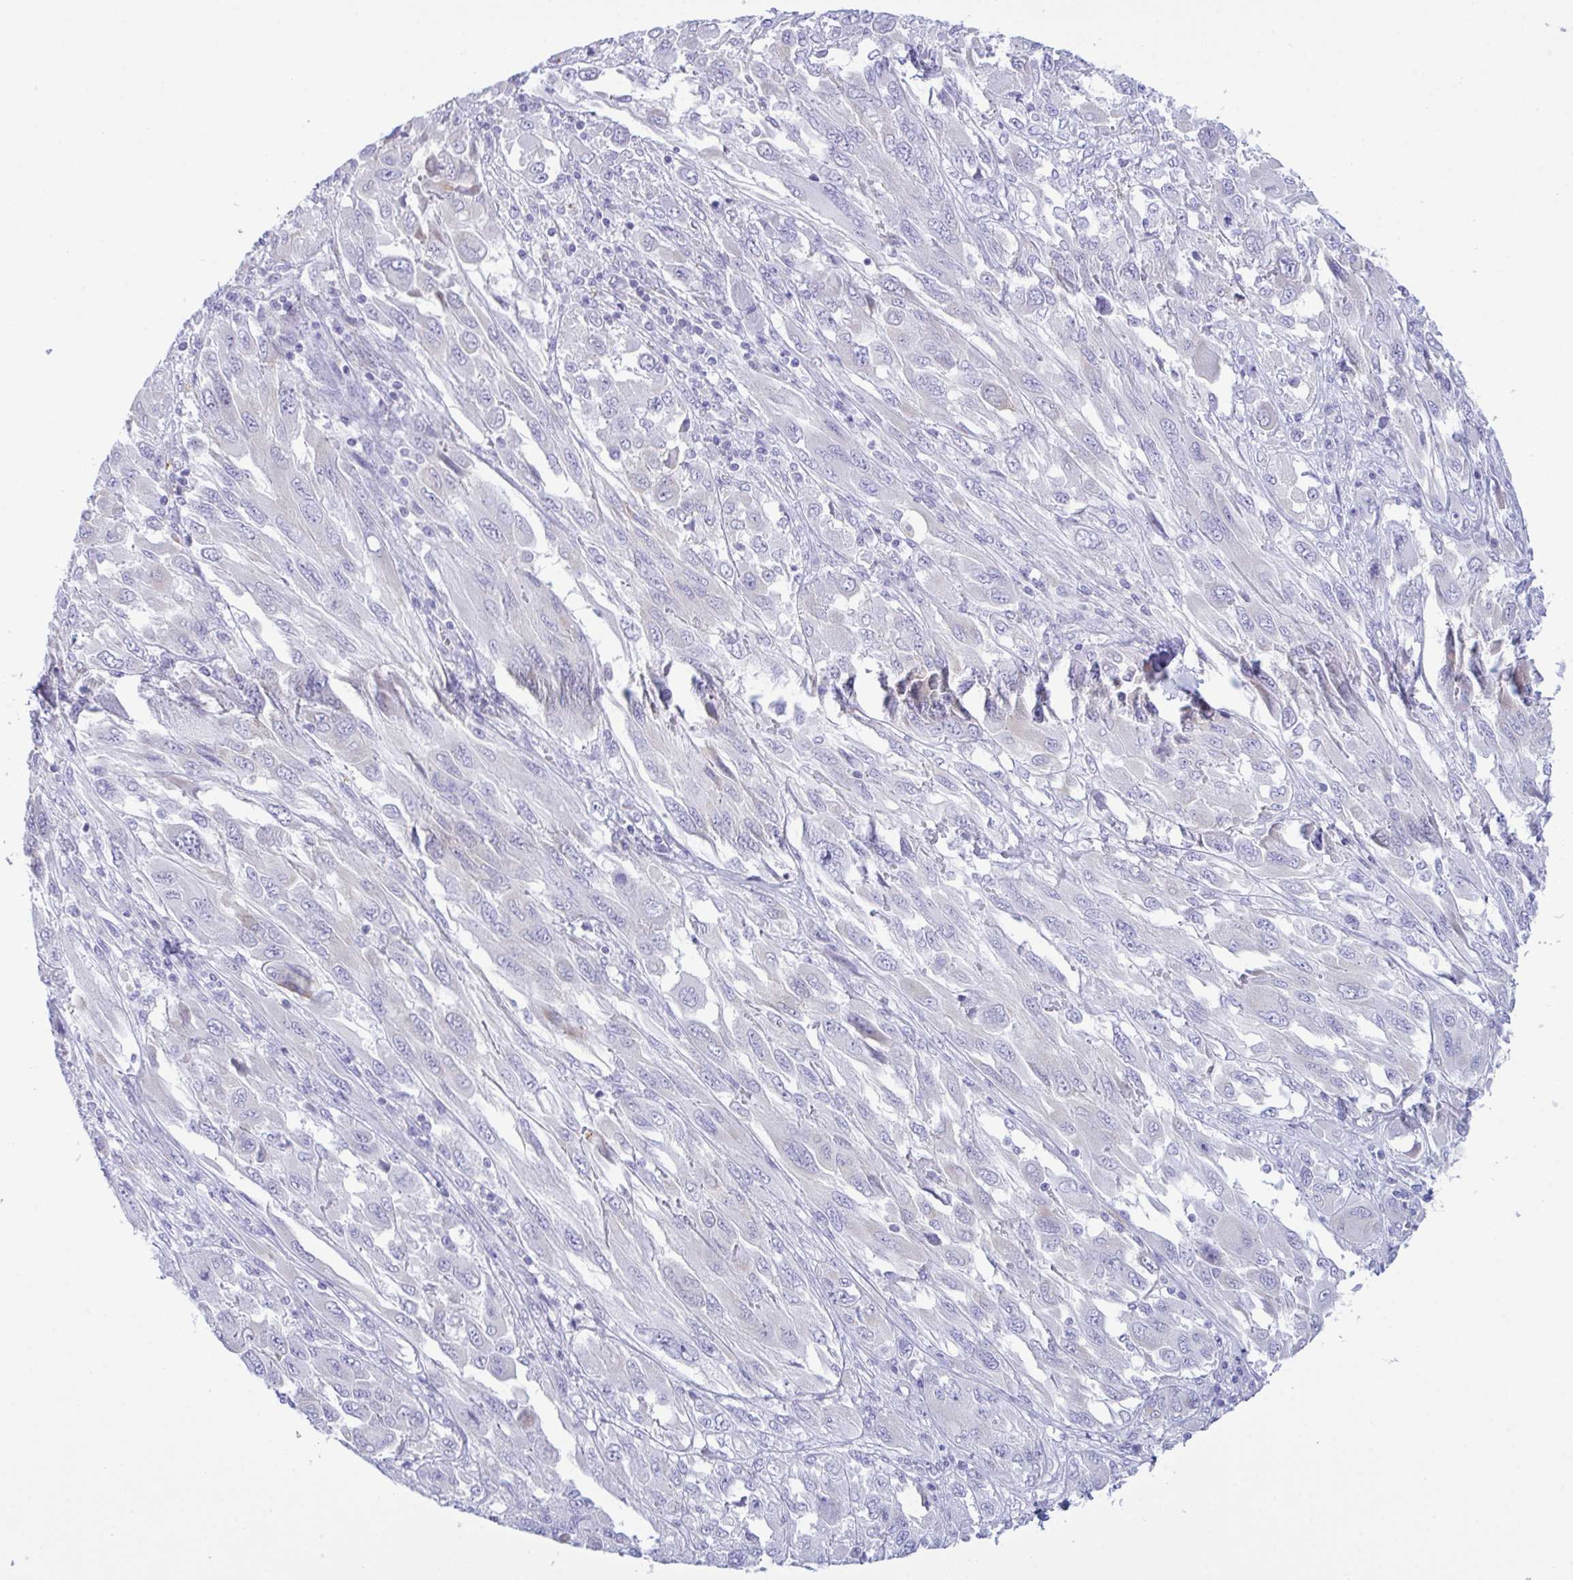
{"staining": {"intensity": "negative", "quantity": "none", "location": "none"}, "tissue": "melanoma", "cell_type": "Tumor cells", "image_type": "cancer", "snomed": [{"axis": "morphology", "description": "Malignant melanoma, NOS"}, {"axis": "topography", "description": "Skin"}], "caption": "A micrograph of melanoma stained for a protein demonstrates no brown staining in tumor cells.", "gene": "BBS1", "patient": {"sex": "female", "age": 91}}